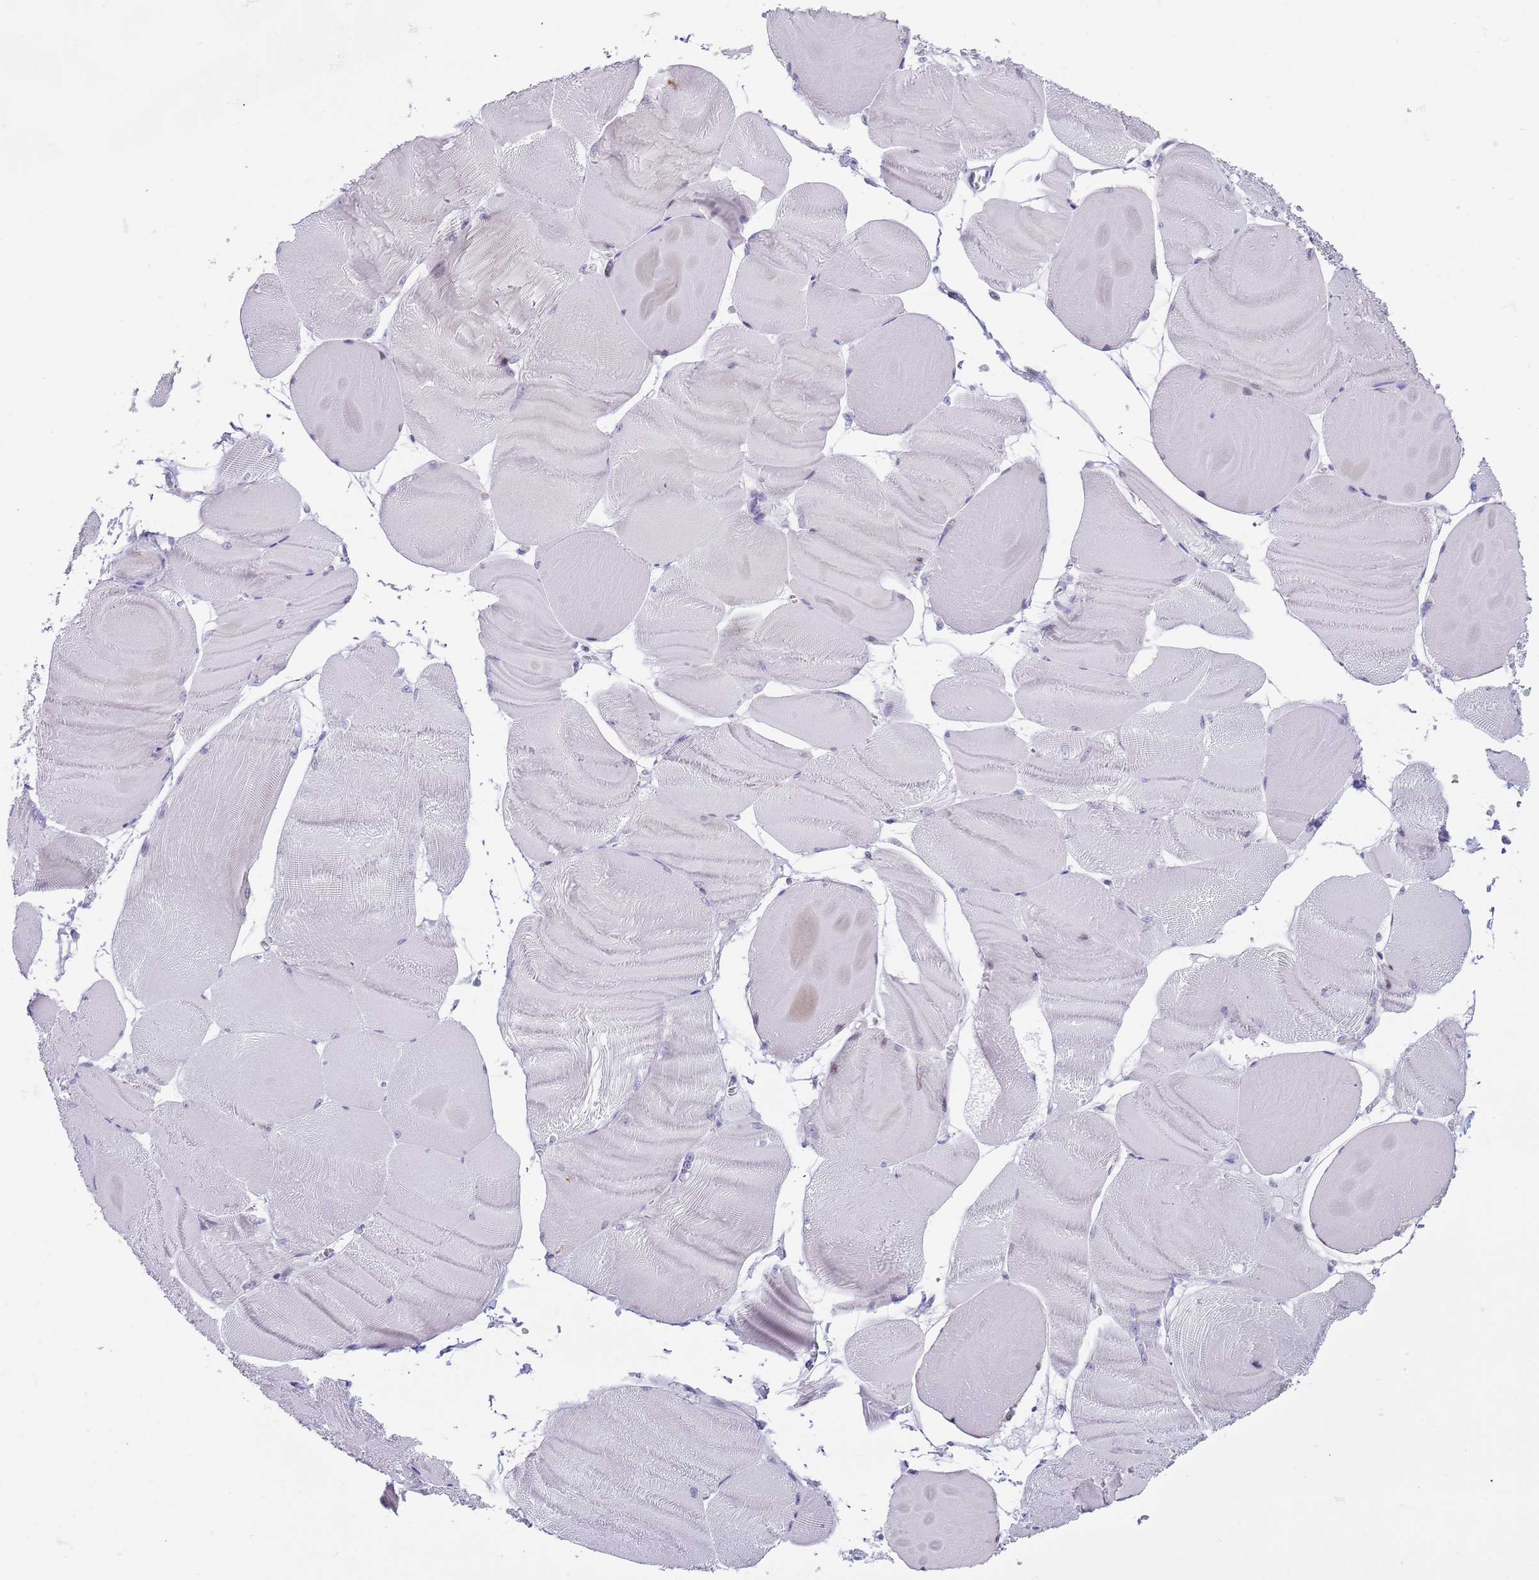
{"staining": {"intensity": "moderate", "quantity": "25%-75%", "location": "nuclear"}, "tissue": "skeletal muscle", "cell_type": "Myocytes", "image_type": "normal", "snomed": [{"axis": "morphology", "description": "Normal tissue, NOS"}, {"axis": "morphology", "description": "Basal cell carcinoma"}, {"axis": "topography", "description": "Skeletal muscle"}], "caption": "IHC photomicrograph of normal skeletal muscle: human skeletal muscle stained using immunohistochemistry (IHC) exhibits medium levels of moderate protein expression localized specifically in the nuclear of myocytes, appearing as a nuclear brown color.", "gene": "ENSG00000285547", "patient": {"sex": "female", "age": 64}}